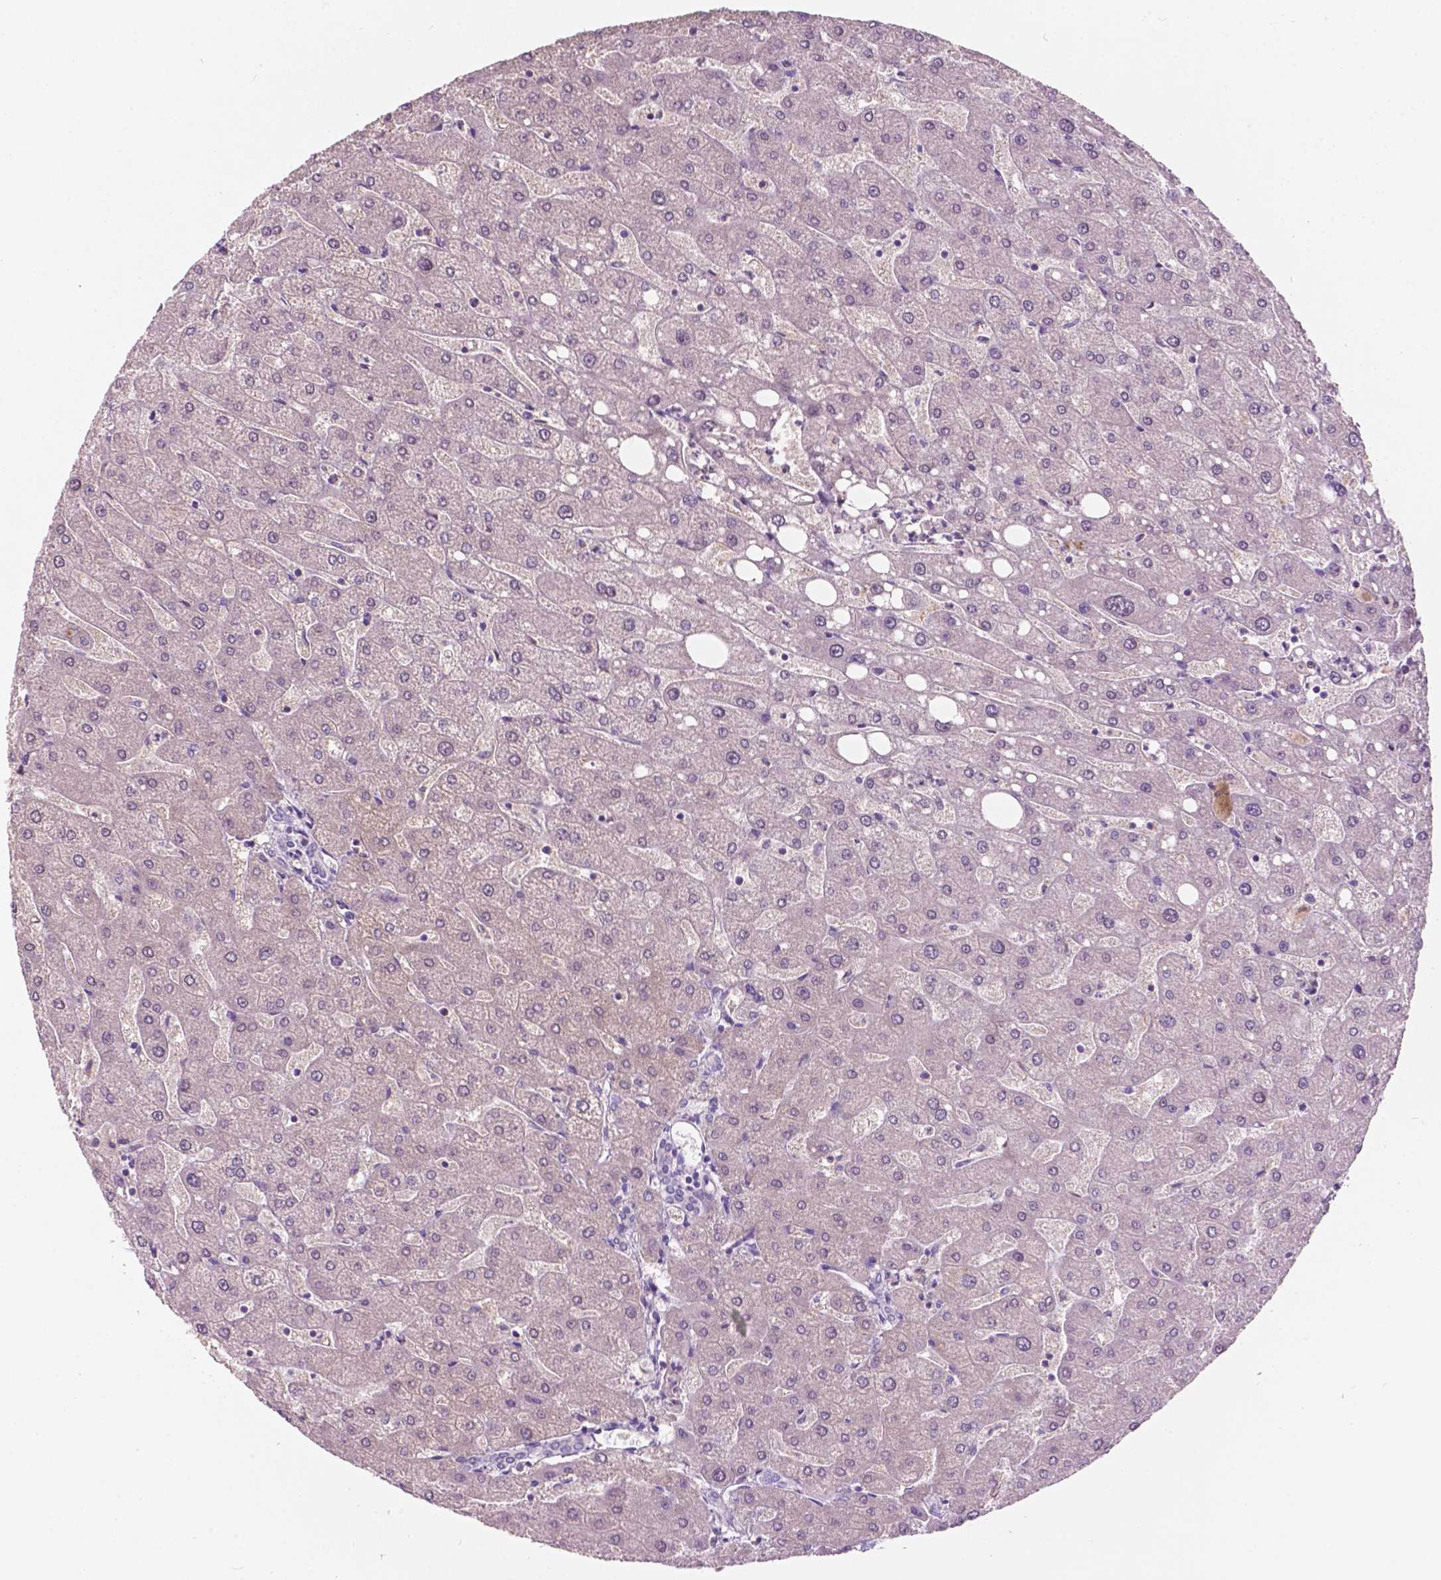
{"staining": {"intensity": "negative", "quantity": "none", "location": "none"}, "tissue": "liver", "cell_type": "Cholangiocytes", "image_type": "normal", "snomed": [{"axis": "morphology", "description": "Normal tissue, NOS"}, {"axis": "topography", "description": "Liver"}], "caption": "A high-resolution micrograph shows IHC staining of benign liver, which exhibits no significant positivity in cholangiocytes. Brightfield microscopy of IHC stained with DAB (brown) and hematoxylin (blue), captured at high magnification.", "gene": "TM6SF2", "patient": {"sex": "male", "age": 67}}